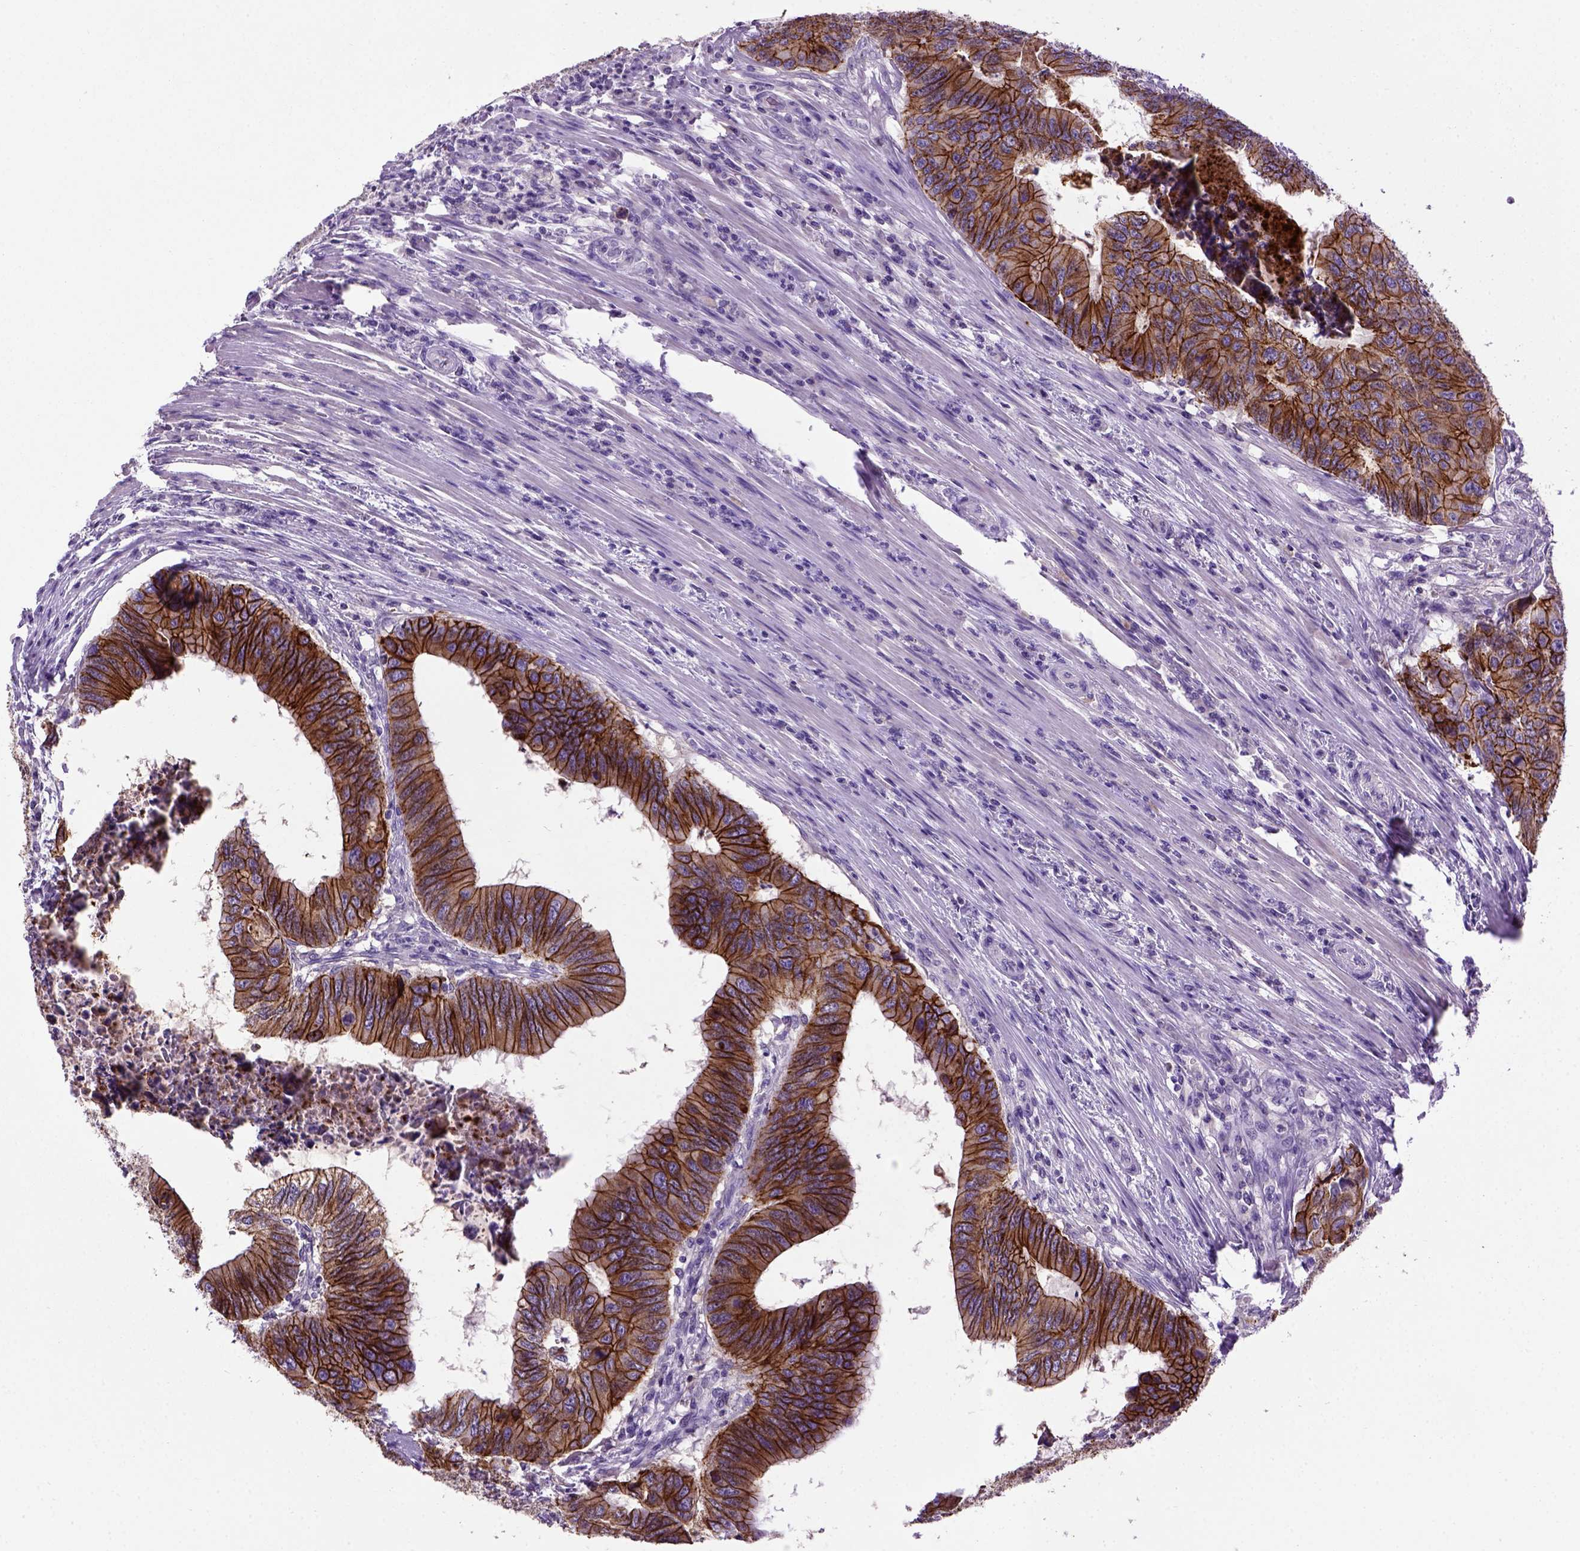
{"staining": {"intensity": "strong", "quantity": ">75%", "location": "cytoplasmic/membranous"}, "tissue": "colorectal cancer", "cell_type": "Tumor cells", "image_type": "cancer", "snomed": [{"axis": "morphology", "description": "Adenocarcinoma, NOS"}, {"axis": "topography", "description": "Colon"}], "caption": "Tumor cells show high levels of strong cytoplasmic/membranous positivity in about >75% of cells in colorectal adenocarcinoma.", "gene": "CDH1", "patient": {"sex": "male", "age": 53}}